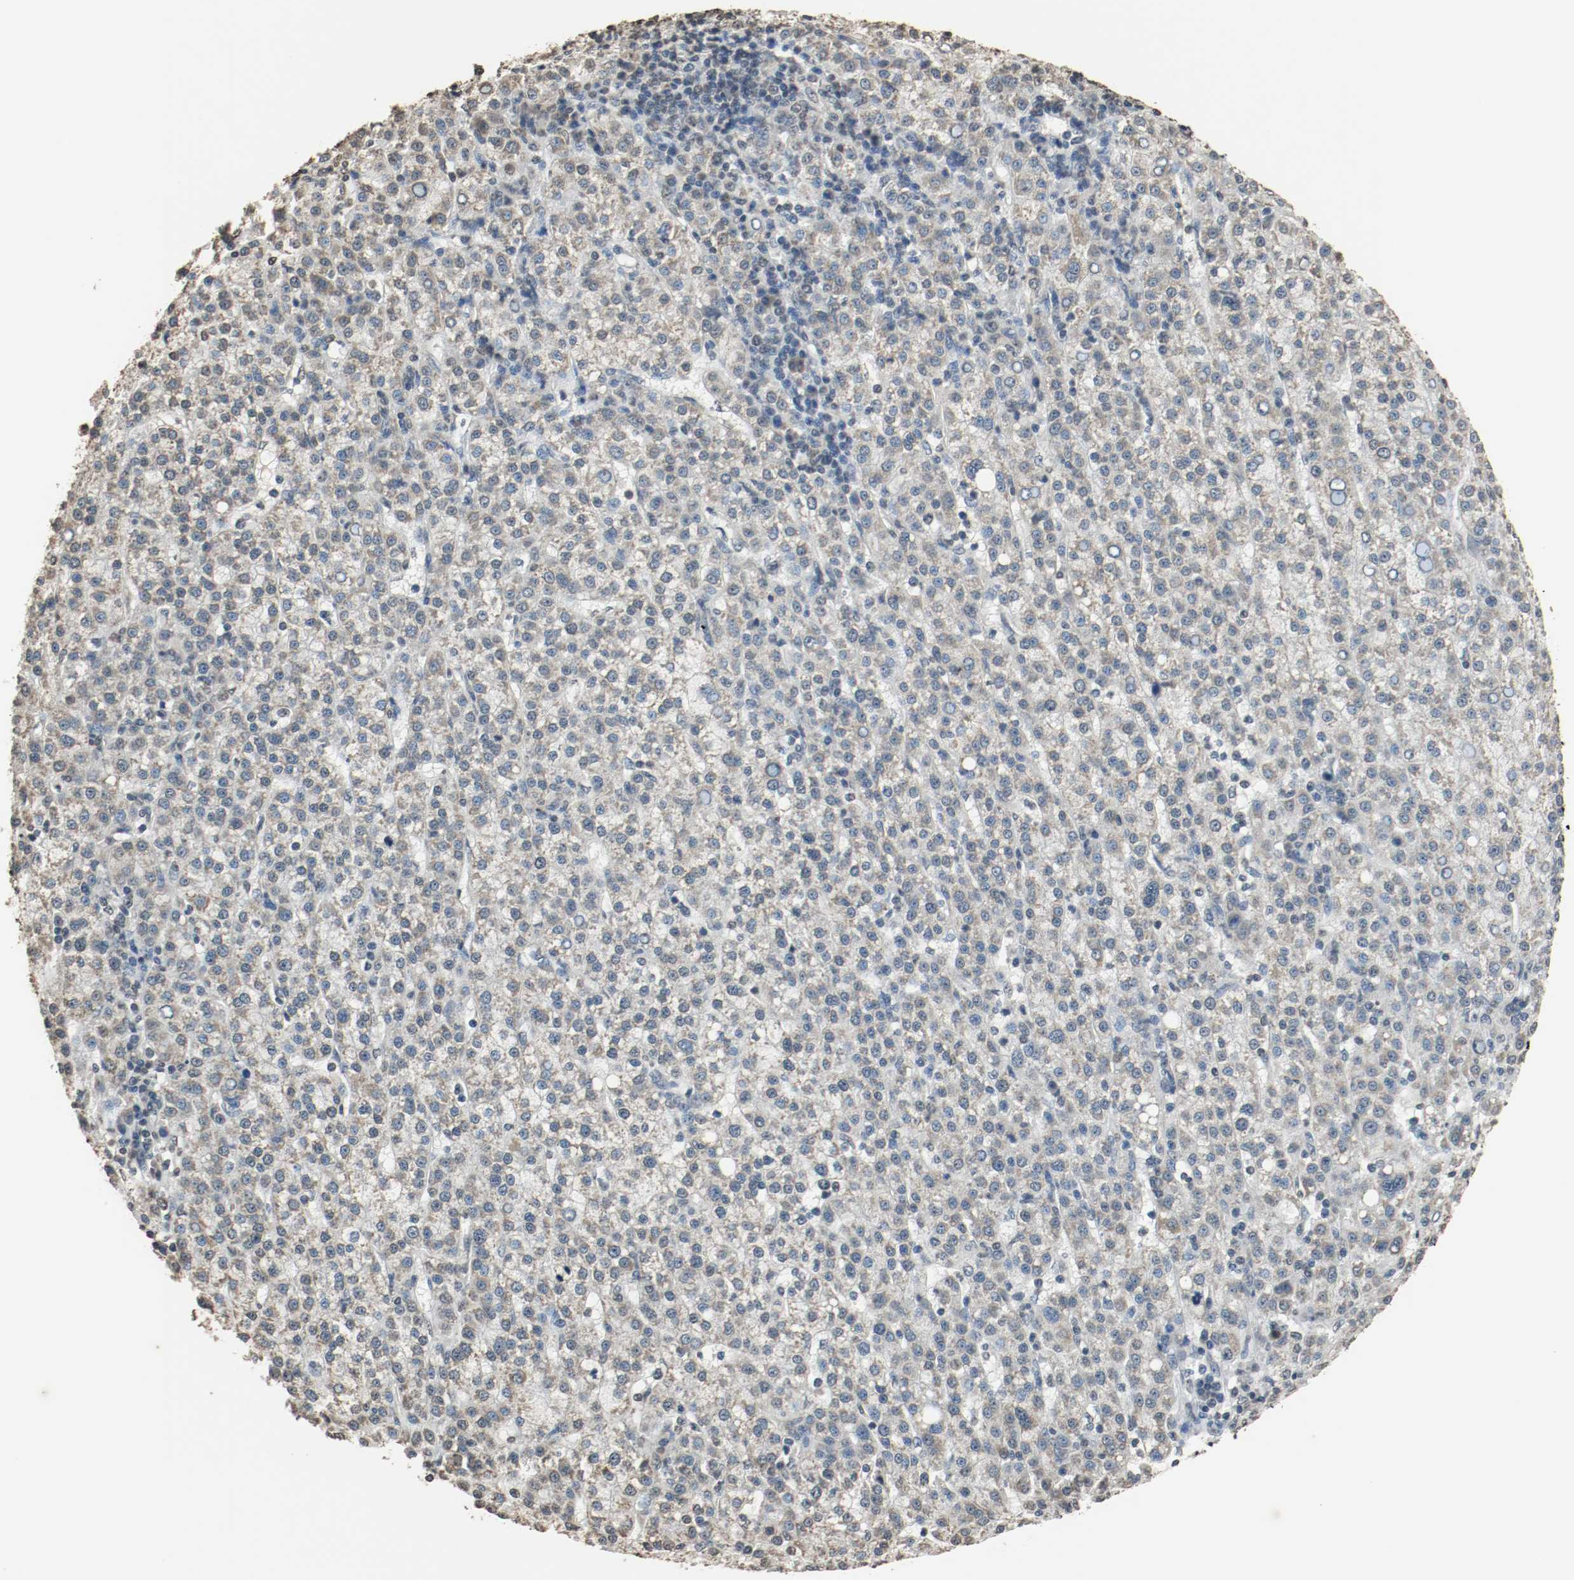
{"staining": {"intensity": "weak", "quantity": "<25%", "location": "cytoplasmic/membranous"}, "tissue": "liver cancer", "cell_type": "Tumor cells", "image_type": "cancer", "snomed": [{"axis": "morphology", "description": "Carcinoma, Hepatocellular, NOS"}, {"axis": "topography", "description": "Liver"}], "caption": "Immunohistochemical staining of liver cancer reveals no significant staining in tumor cells.", "gene": "RTN4", "patient": {"sex": "female", "age": 58}}